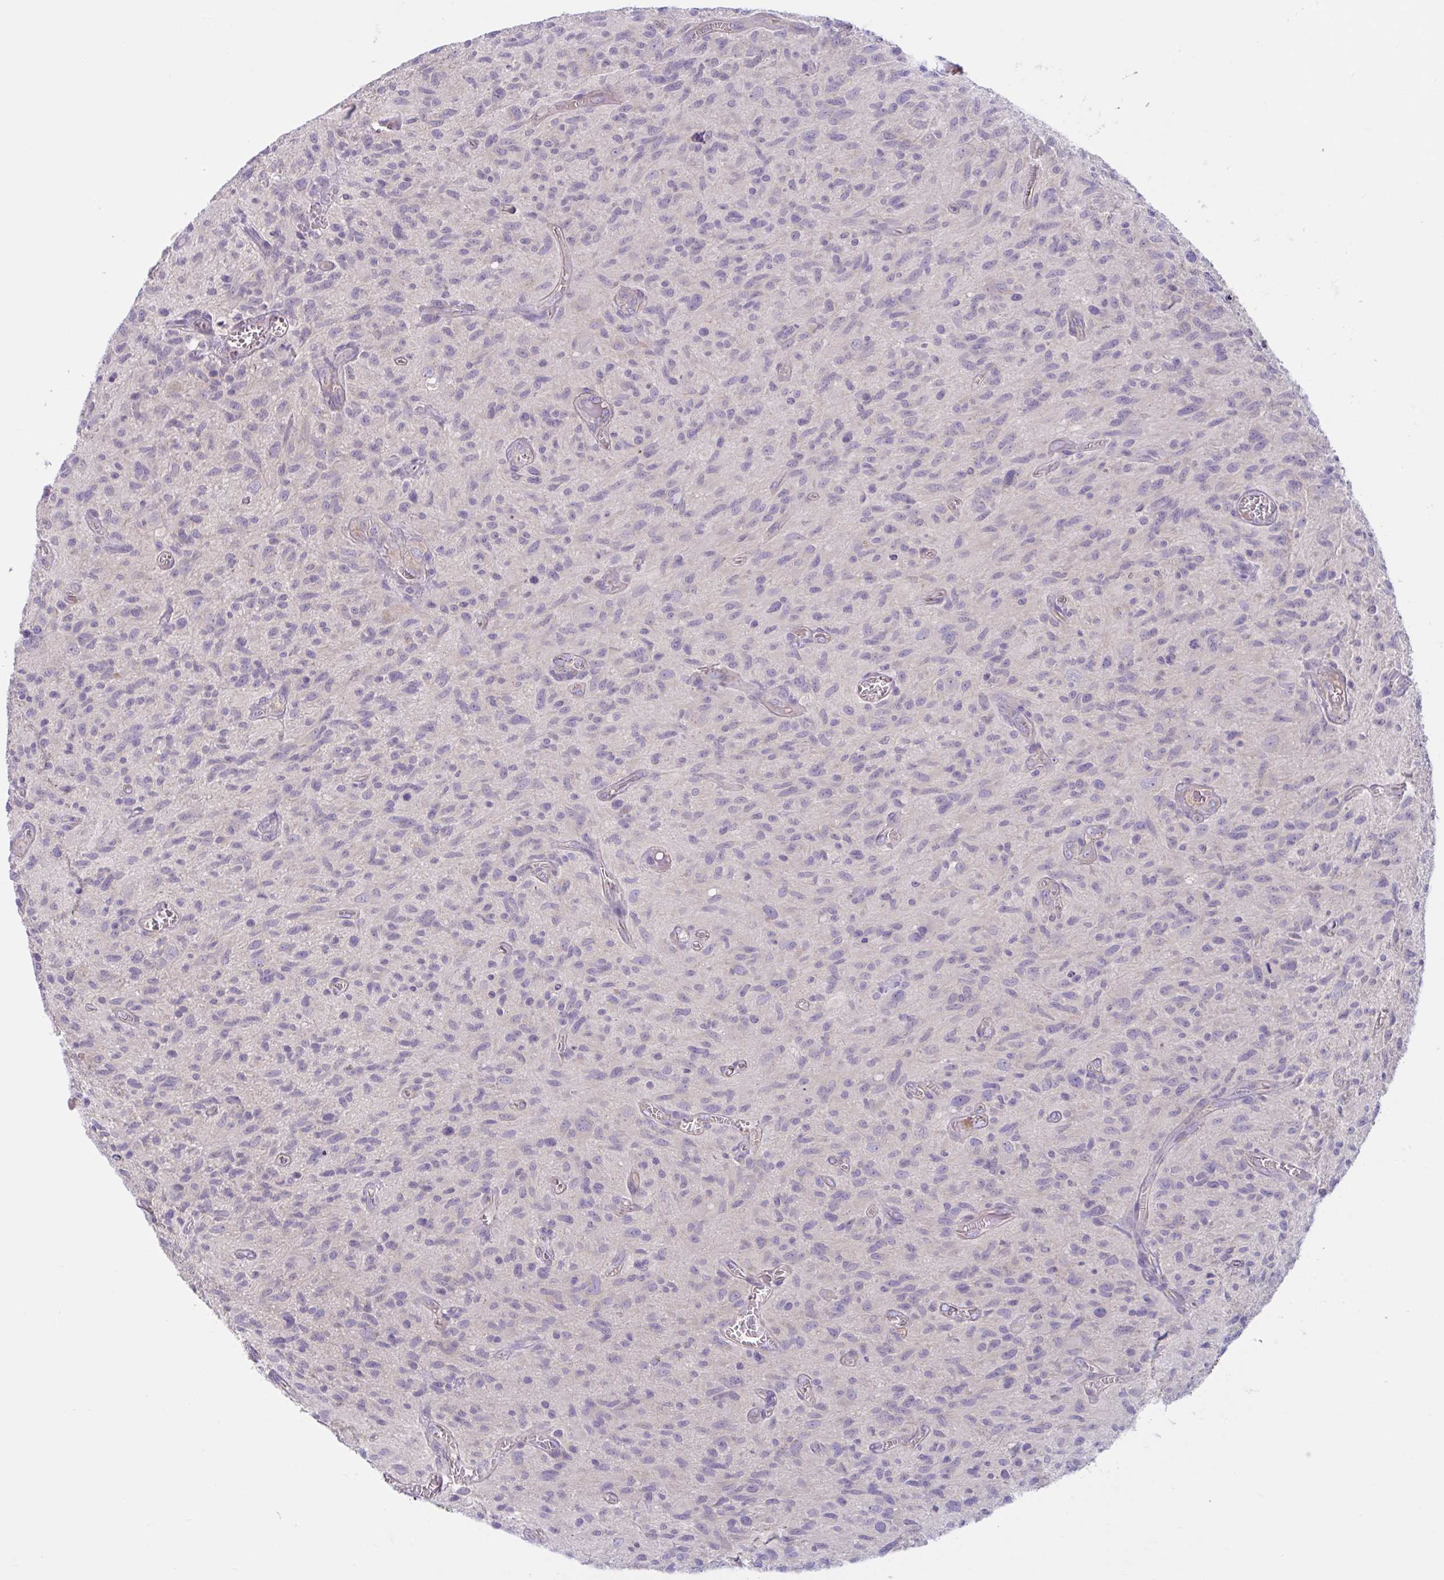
{"staining": {"intensity": "negative", "quantity": "none", "location": "none"}, "tissue": "glioma", "cell_type": "Tumor cells", "image_type": "cancer", "snomed": [{"axis": "morphology", "description": "Glioma, malignant, High grade"}, {"axis": "topography", "description": "Brain"}], "caption": "The image reveals no significant positivity in tumor cells of glioma.", "gene": "WNT9B", "patient": {"sex": "male", "age": 75}}